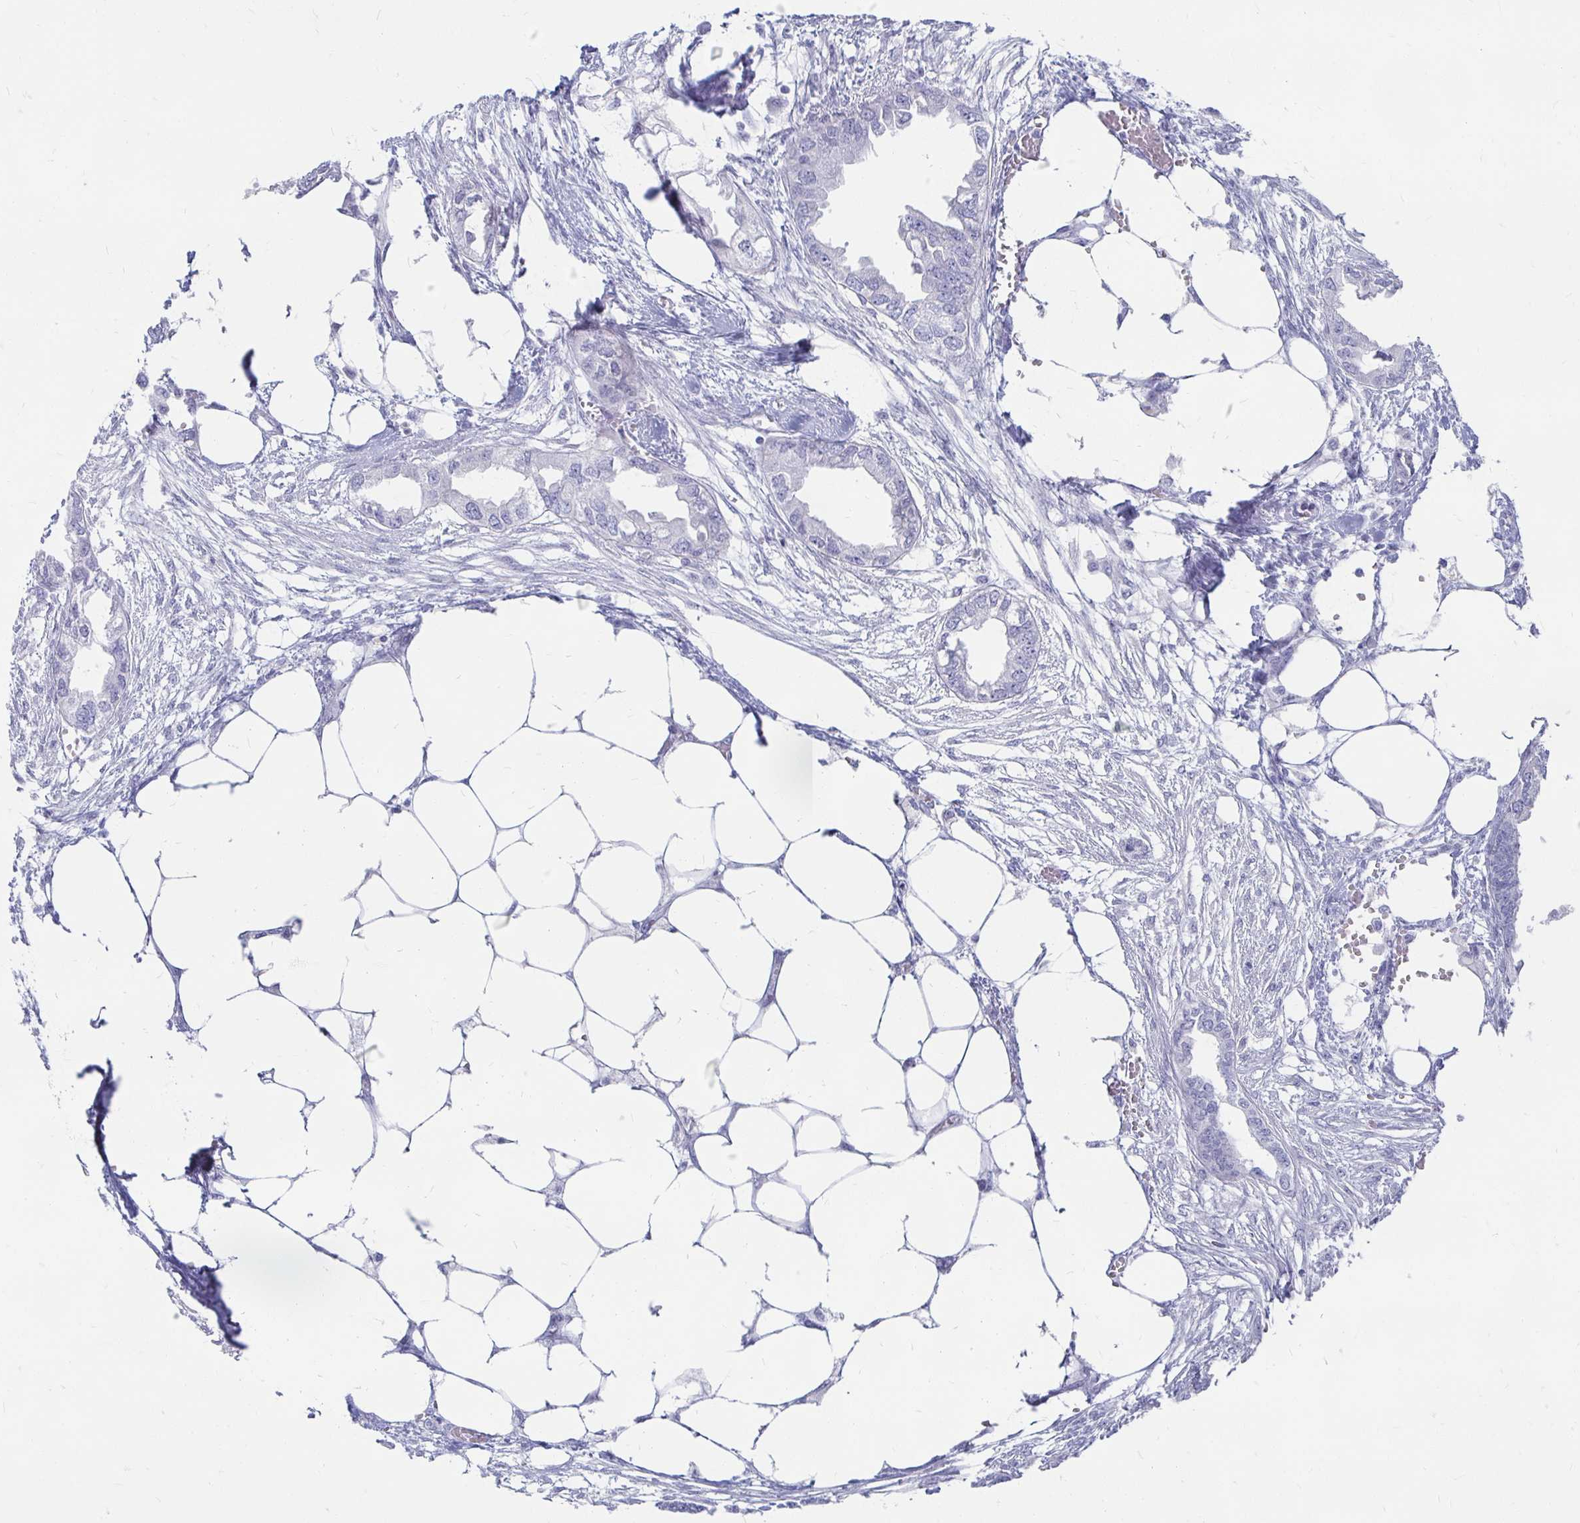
{"staining": {"intensity": "negative", "quantity": "none", "location": "none"}, "tissue": "endometrial cancer", "cell_type": "Tumor cells", "image_type": "cancer", "snomed": [{"axis": "morphology", "description": "Adenocarcinoma, NOS"}, {"axis": "morphology", "description": "Adenocarcinoma, metastatic, NOS"}, {"axis": "topography", "description": "Adipose tissue"}, {"axis": "topography", "description": "Endometrium"}], "caption": "The photomicrograph demonstrates no staining of tumor cells in endometrial metastatic adenocarcinoma.", "gene": "PEG10", "patient": {"sex": "female", "age": 67}}